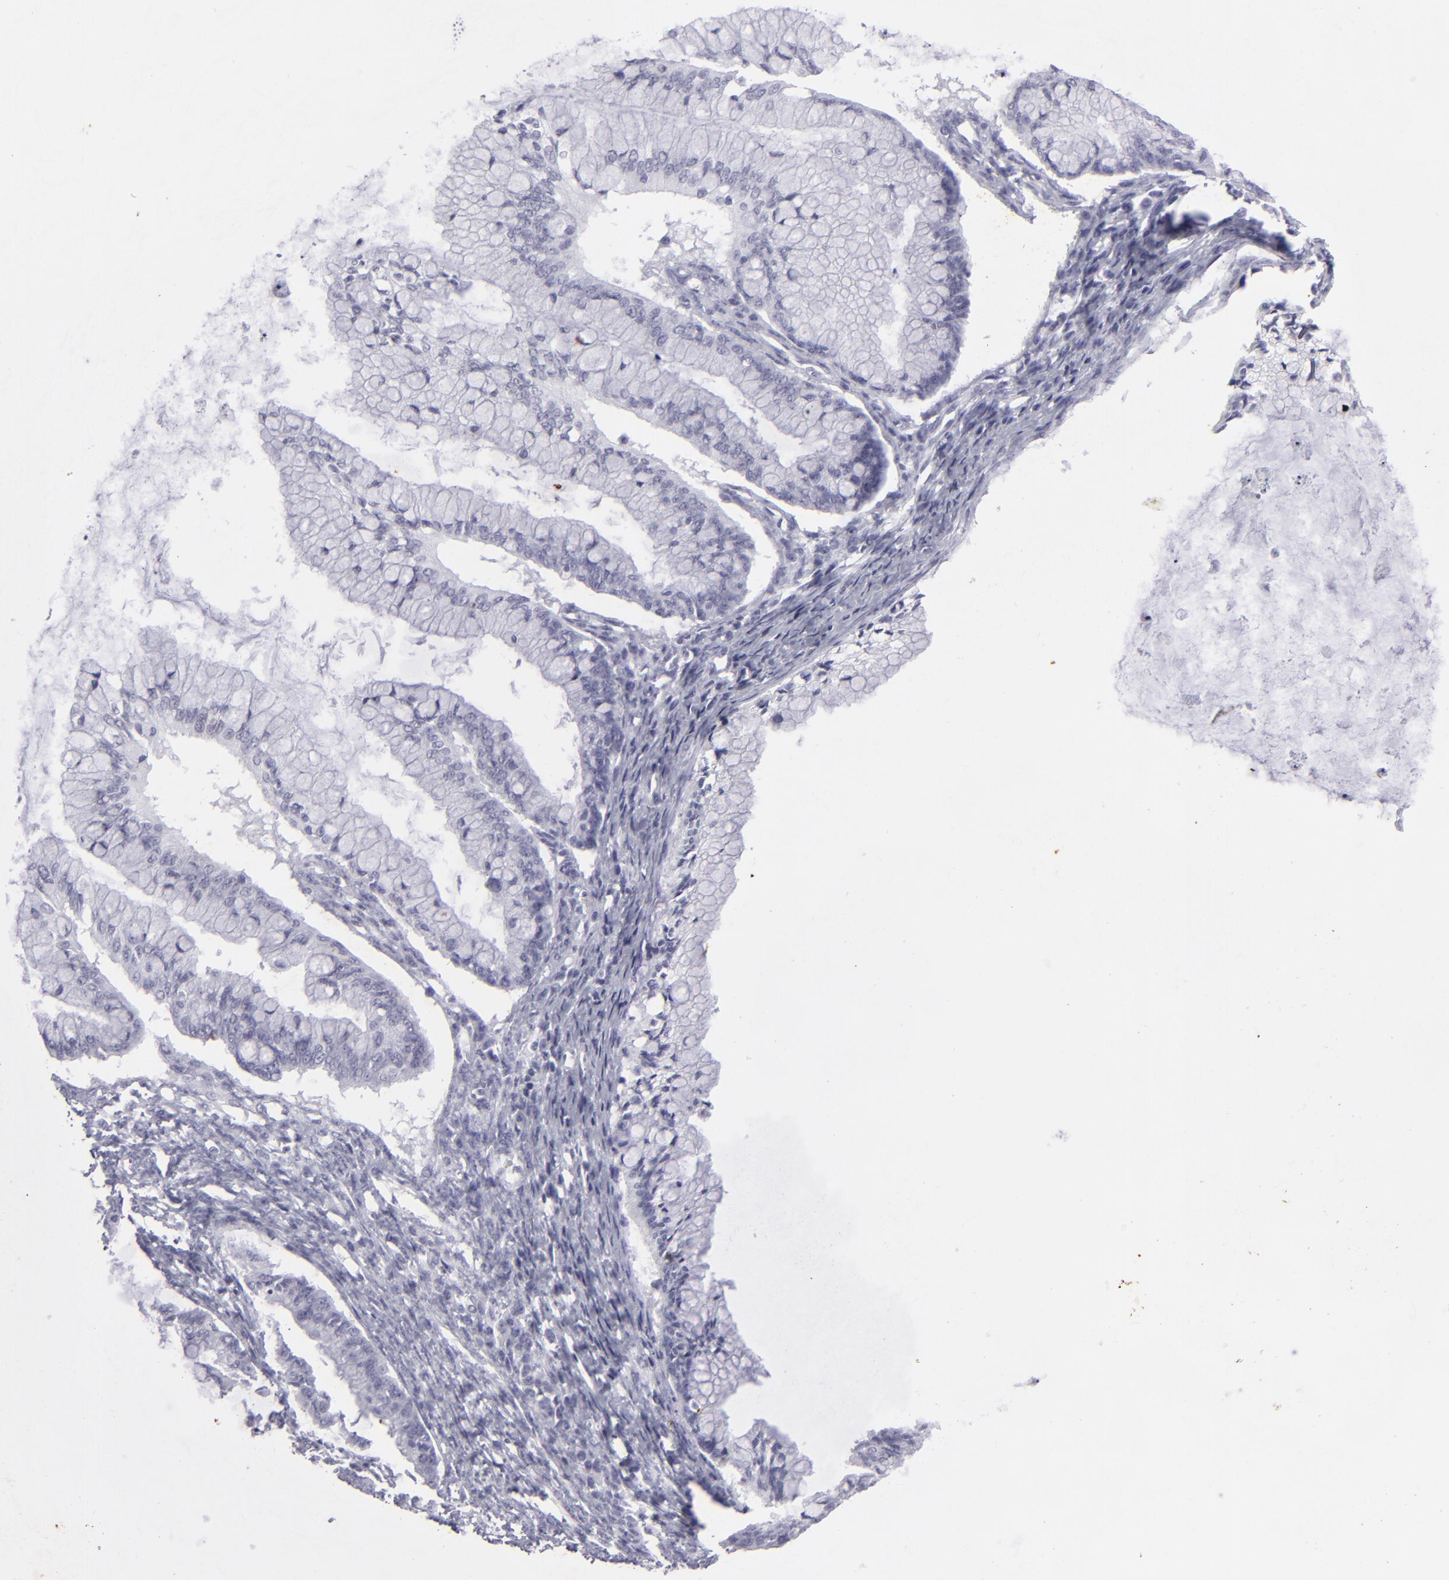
{"staining": {"intensity": "negative", "quantity": "none", "location": "none"}, "tissue": "ovarian cancer", "cell_type": "Tumor cells", "image_type": "cancer", "snomed": [{"axis": "morphology", "description": "Cystadenocarcinoma, mucinous, NOS"}, {"axis": "topography", "description": "Ovary"}], "caption": "There is no significant staining in tumor cells of ovarian cancer (mucinous cystadenocarcinoma). (Stains: DAB (3,3'-diaminobenzidine) IHC with hematoxylin counter stain, Microscopy: brightfield microscopy at high magnification).", "gene": "KRT1", "patient": {"sex": "female", "age": 57}}